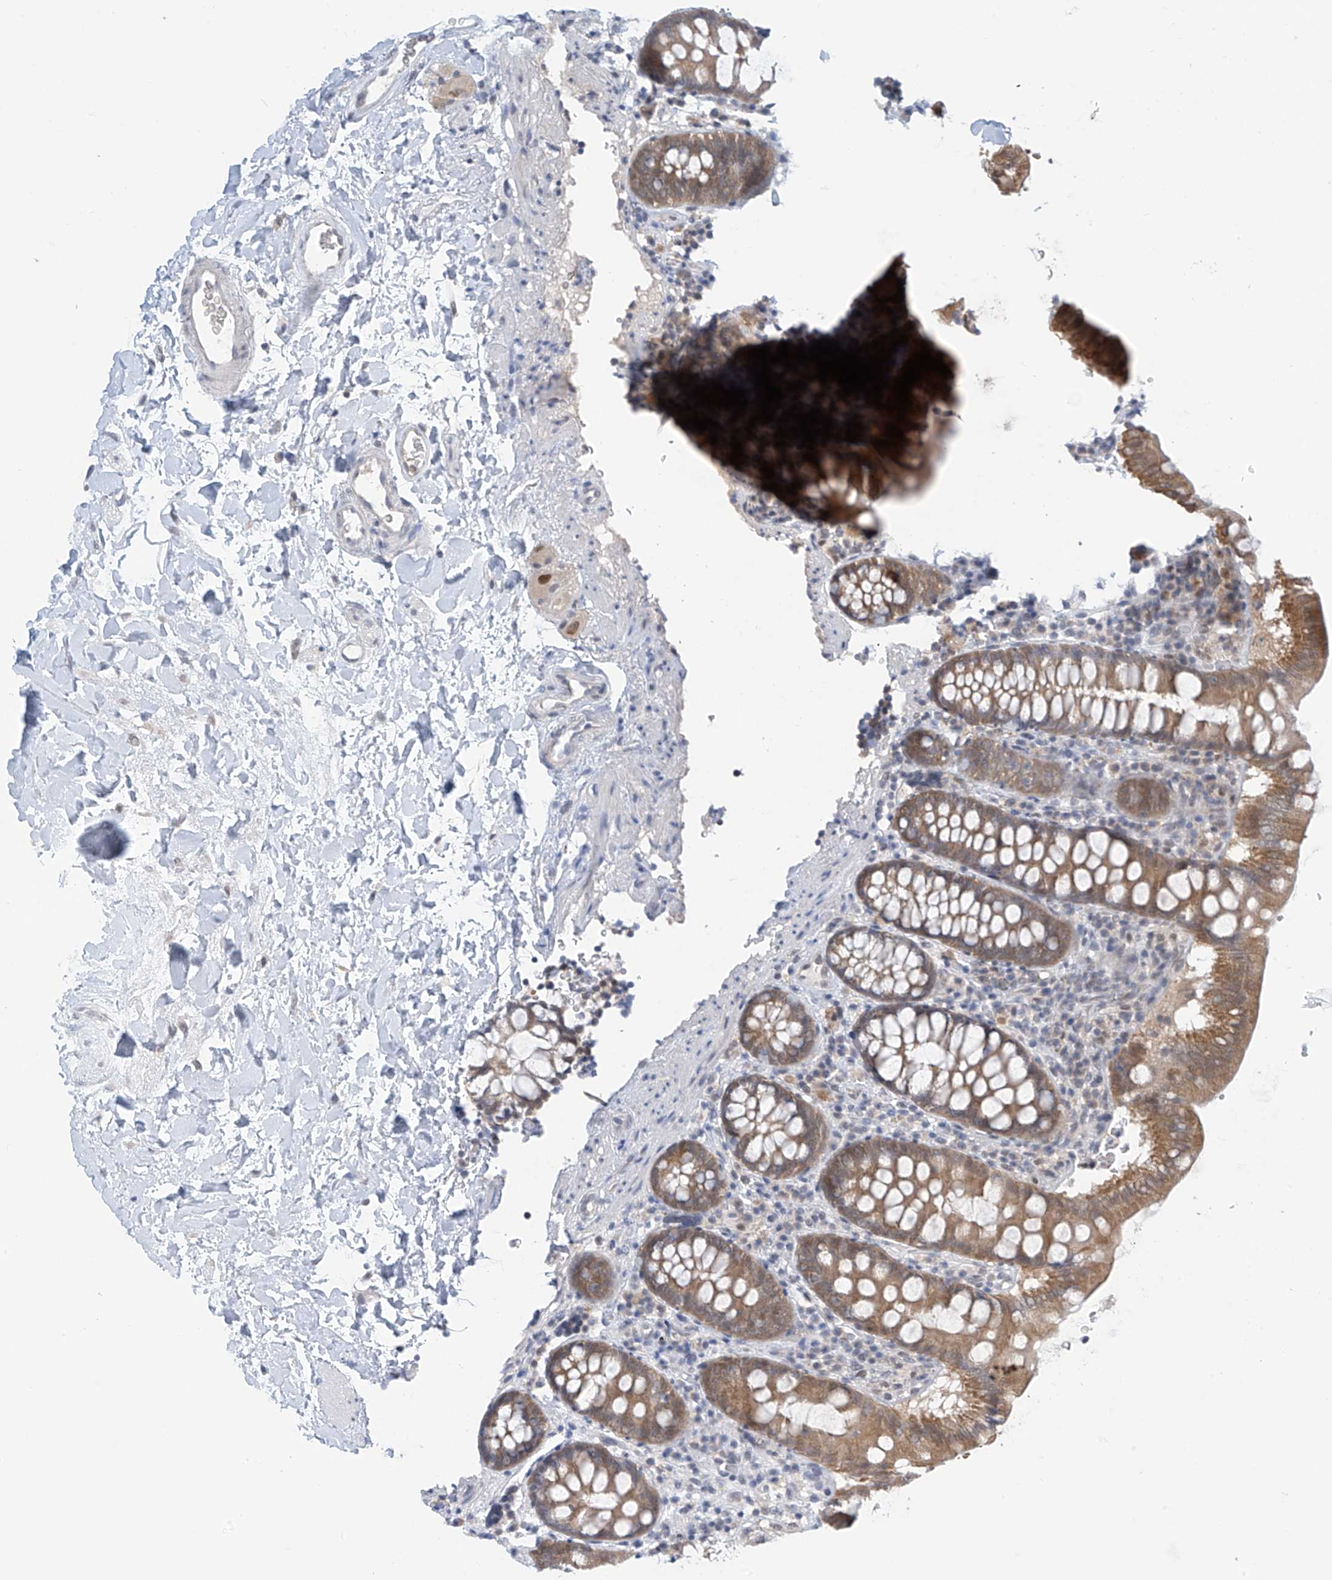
{"staining": {"intensity": "negative", "quantity": "none", "location": "none"}, "tissue": "colon", "cell_type": "Endothelial cells", "image_type": "normal", "snomed": [{"axis": "morphology", "description": "Normal tissue, NOS"}, {"axis": "topography", "description": "Colon"}], "caption": "DAB (3,3'-diaminobenzidine) immunohistochemical staining of benign human colon exhibits no significant expression in endothelial cells. (Stains: DAB (3,3'-diaminobenzidine) immunohistochemistry with hematoxylin counter stain, Microscopy: brightfield microscopy at high magnification).", "gene": "APLF", "patient": {"sex": "female", "age": 79}}